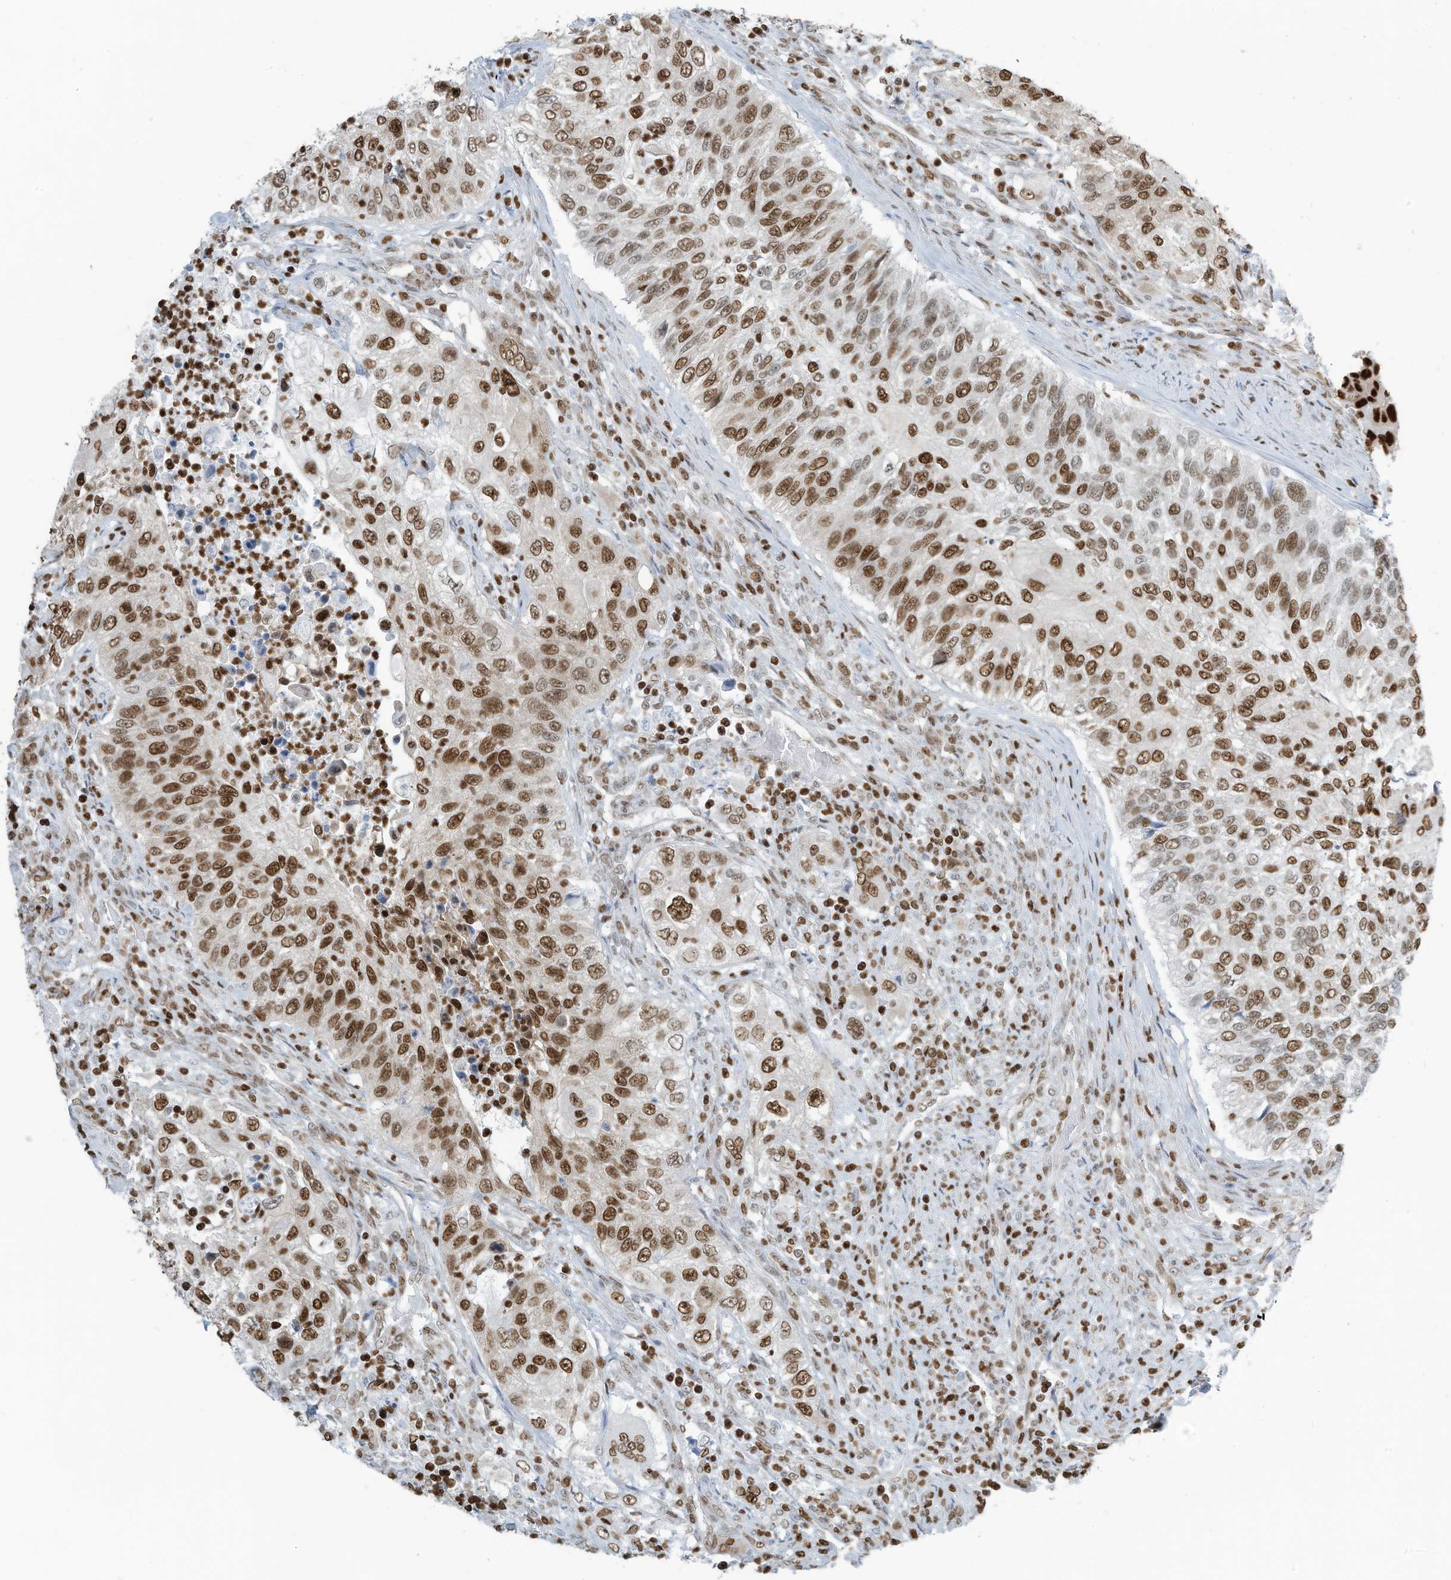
{"staining": {"intensity": "moderate", "quantity": ">75%", "location": "nuclear"}, "tissue": "urothelial cancer", "cell_type": "Tumor cells", "image_type": "cancer", "snomed": [{"axis": "morphology", "description": "Urothelial carcinoma, High grade"}, {"axis": "topography", "description": "Urinary bladder"}], "caption": "The photomicrograph reveals staining of urothelial carcinoma (high-grade), revealing moderate nuclear protein expression (brown color) within tumor cells. Using DAB (brown) and hematoxylin (blue) stains, captured at high magnification using brightfield microscopy.", "gene": "SARNP", "patient": {"sex": "female", "age": 60}}